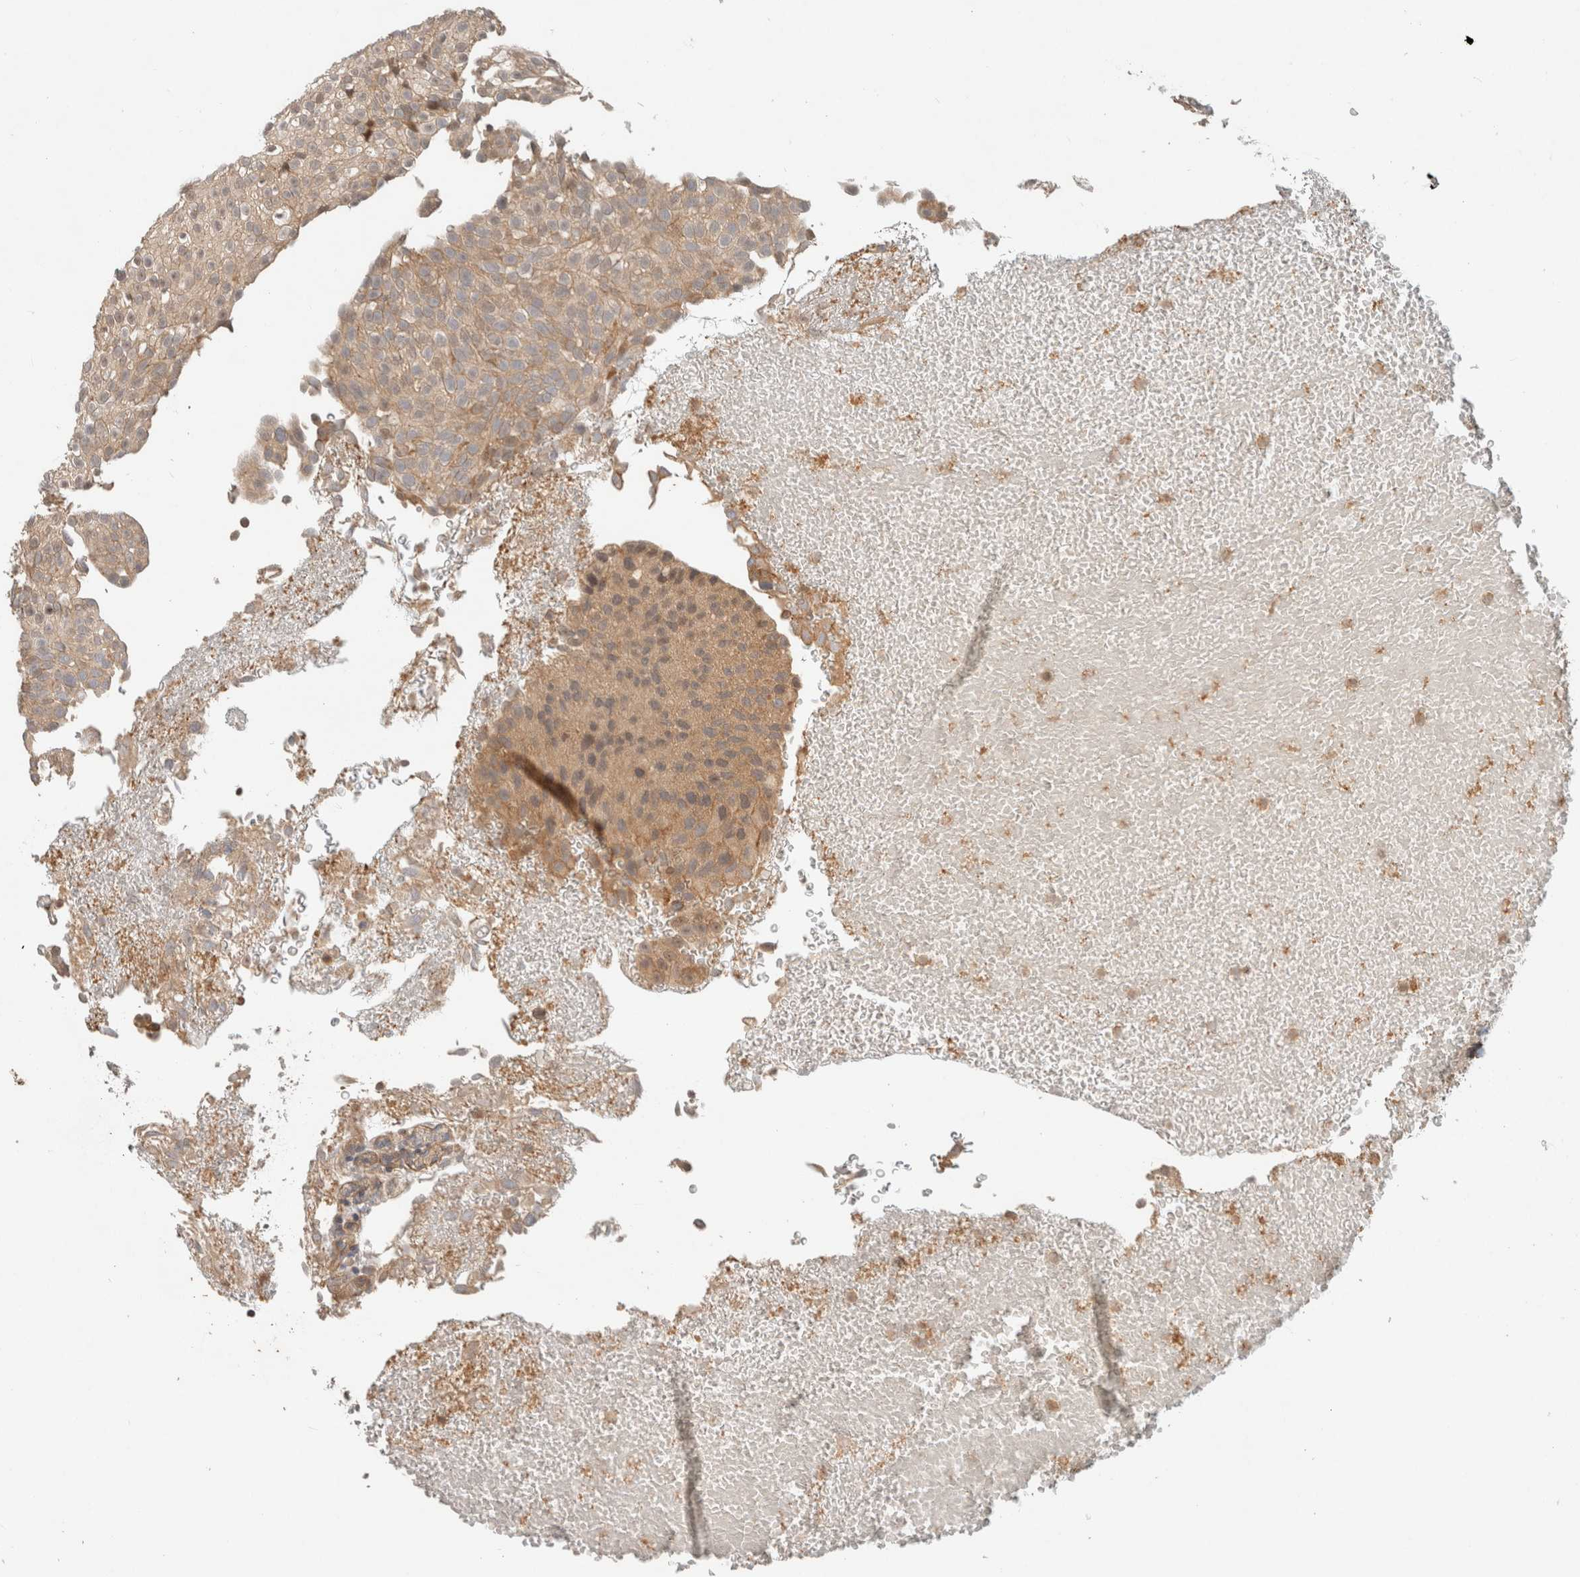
{"staining": {"intensity": "weak", "quantity": "25%-75%", "location": "cytoplasmic/membranous,nuclear"}, "tissue": "urothelial cancer", "cell_type": "Tumor cells", "image_type": "cancer", "snomed": [{"axis": "morphology", "description": "Urothelial carcinoma, Low grade"}, {"axis": "topography", "description": "Urinary bladder"}], "caption": "Tumor cells reveal low levels of weak cytoplasmic/membranous and nuclear staining in approximately 25%-75% of cells in urothelial cancer. (DAB IHC, brown staining for protein, blue staining for nuclei).", "gene": "CAAP1", "patient": {"sex": "male", "age": 78}}